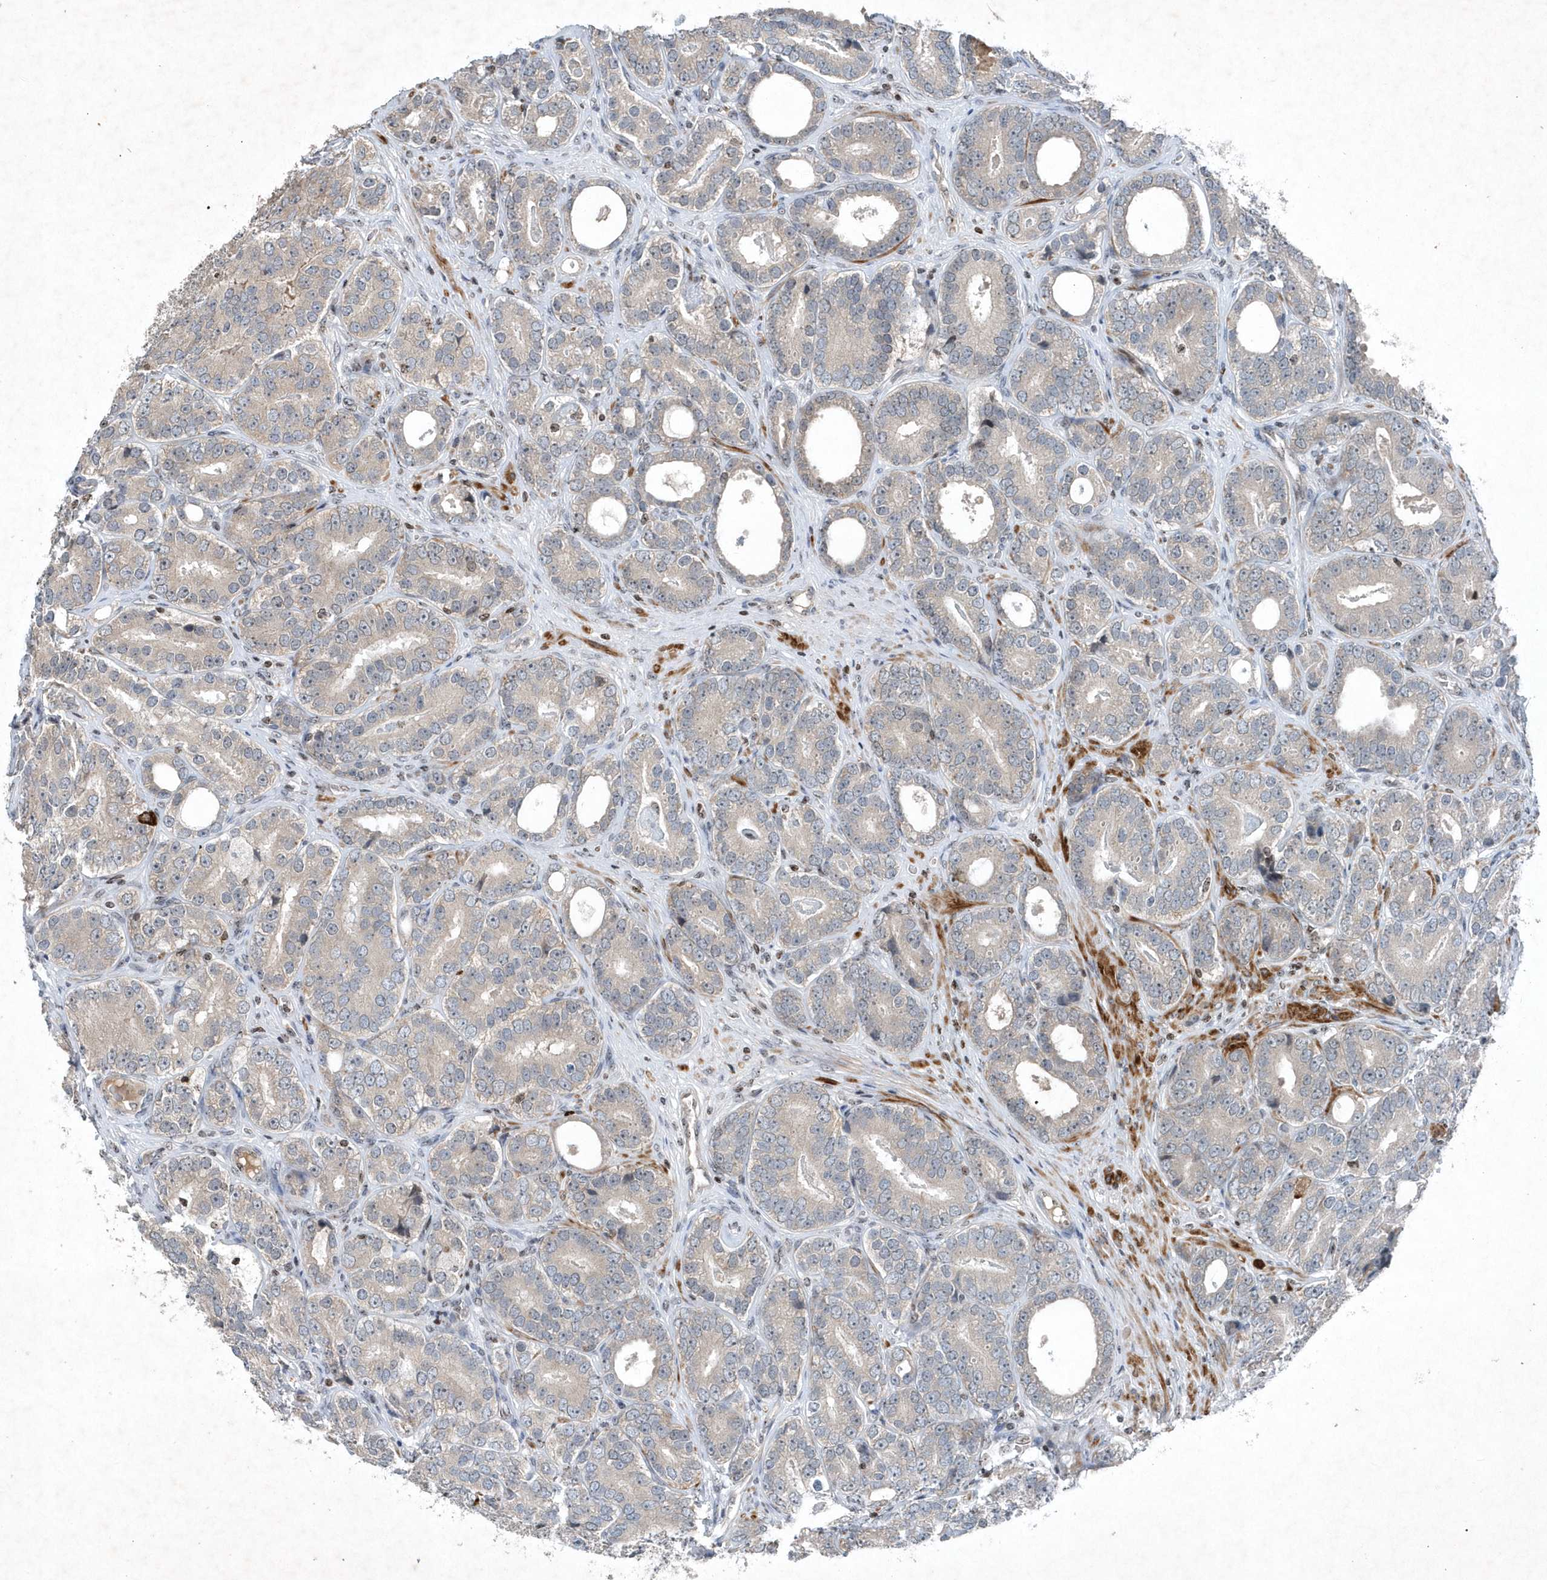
{"staining": {"intensity": "weak", "quantity": ">75%", "location": "cytoplasmic/membranous"}, "tissue": "prostate cancer", "cell_type": "Tumor cells", "image_type": "cancer", "snomed": [{"axis": "morphology", "description": "Adenocarcinoma, High grade"}, {"axis": "topography", "description": "Prostate"}], "caption": "This micrograph displays immunohistochemistry (IHC) staining of human prostate adenocarcinoma (high-grade), with low weak cytoplasmic/membranous staining in about >75% of tumor cells.", "gene": "QTRT2", "patient": {"sex": "male", "age": 56}}